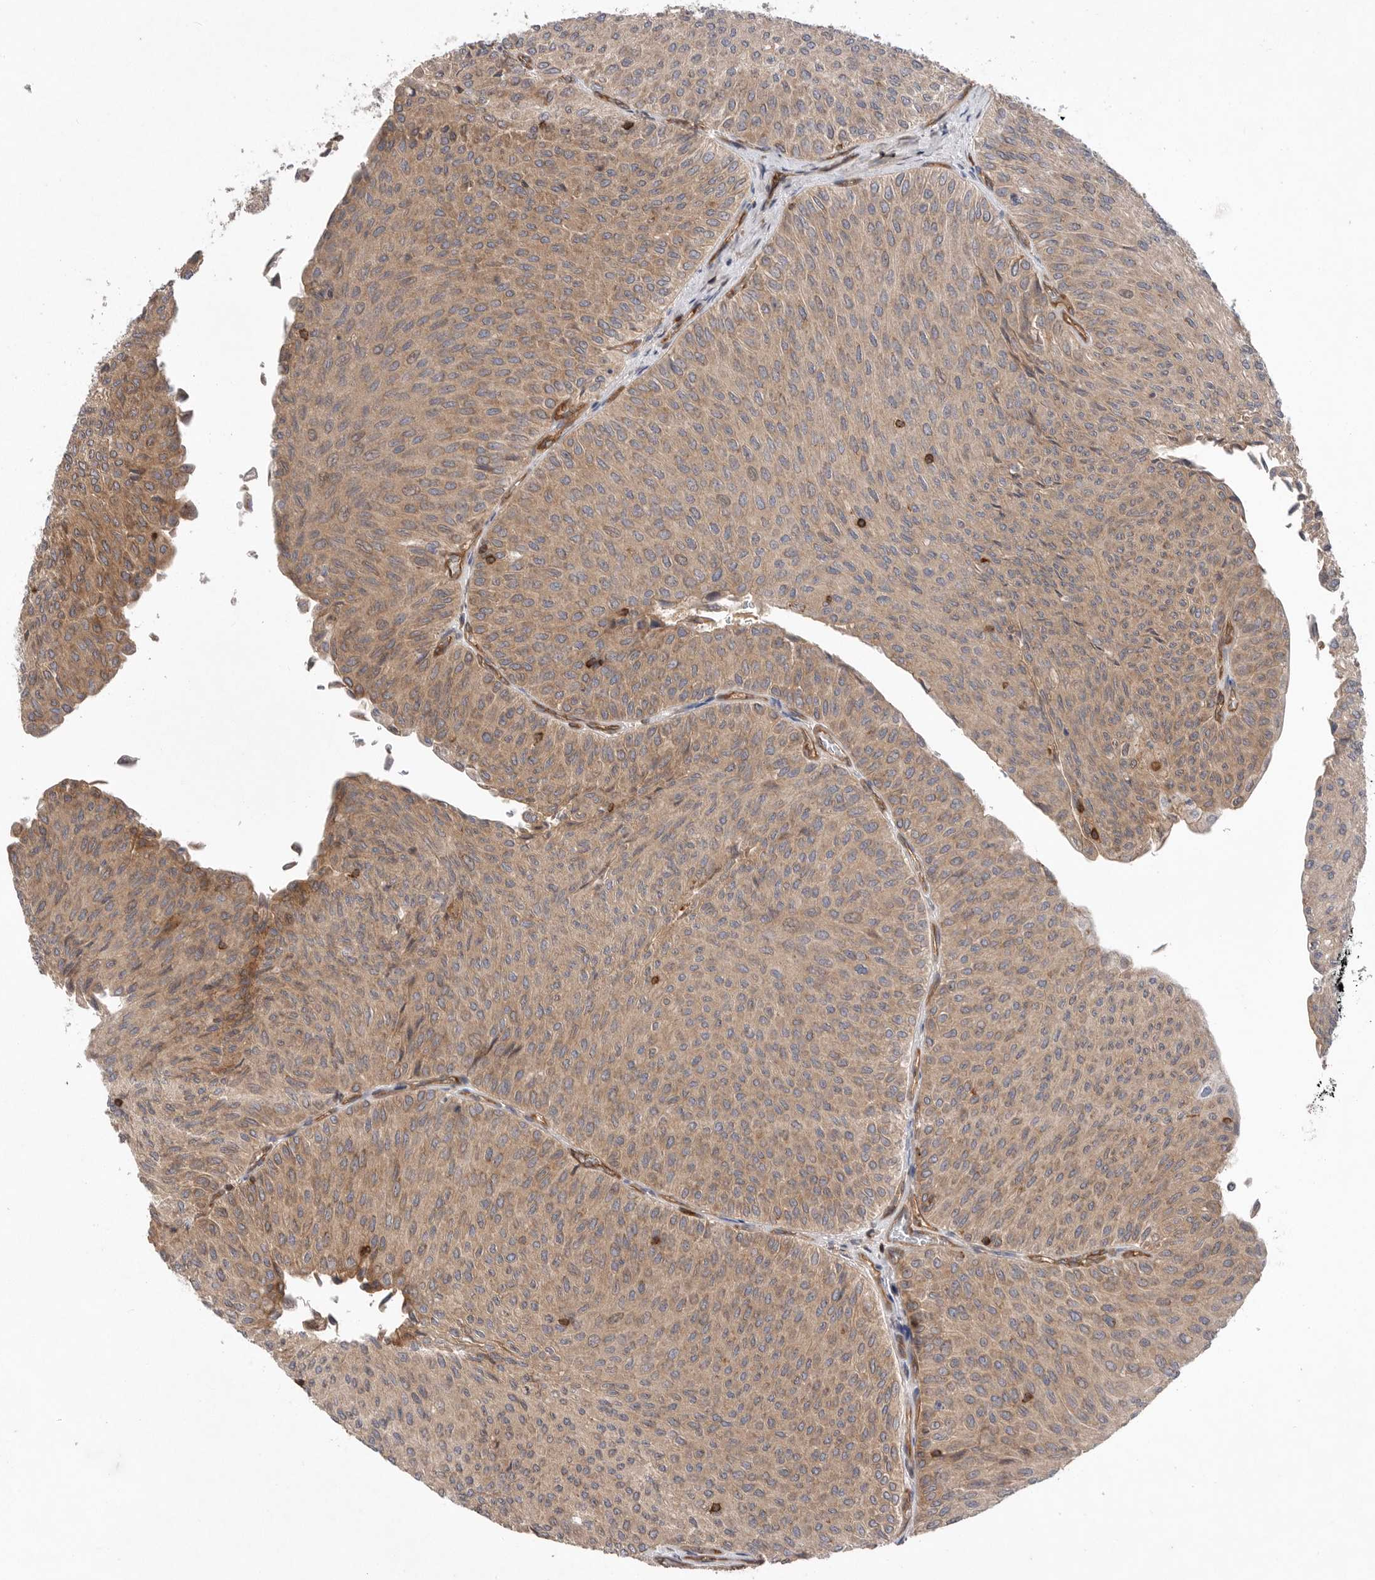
{"staining": {"intensity": "weak", "quantity": ">75%", "location": "cytoplasmic/membranous"}, "tissue": "urothelial cancer", "cell_type": "Tumor cells", "image_type": "cancer", "snomed": [{"axis": "morphology", "description": "Urothelial carcinoma, Low grade"}, {"axis": "topography", "description": "Urinary bladder"}], "caption": "This is an image of immunohistochemistry (IHC) staining of urothelial cancer, which shows weak positivity in the cytoplasmic/membranous of tumor cells.", "gene": "PRKCH", "patient": {"sex": "male", "age": 78}}